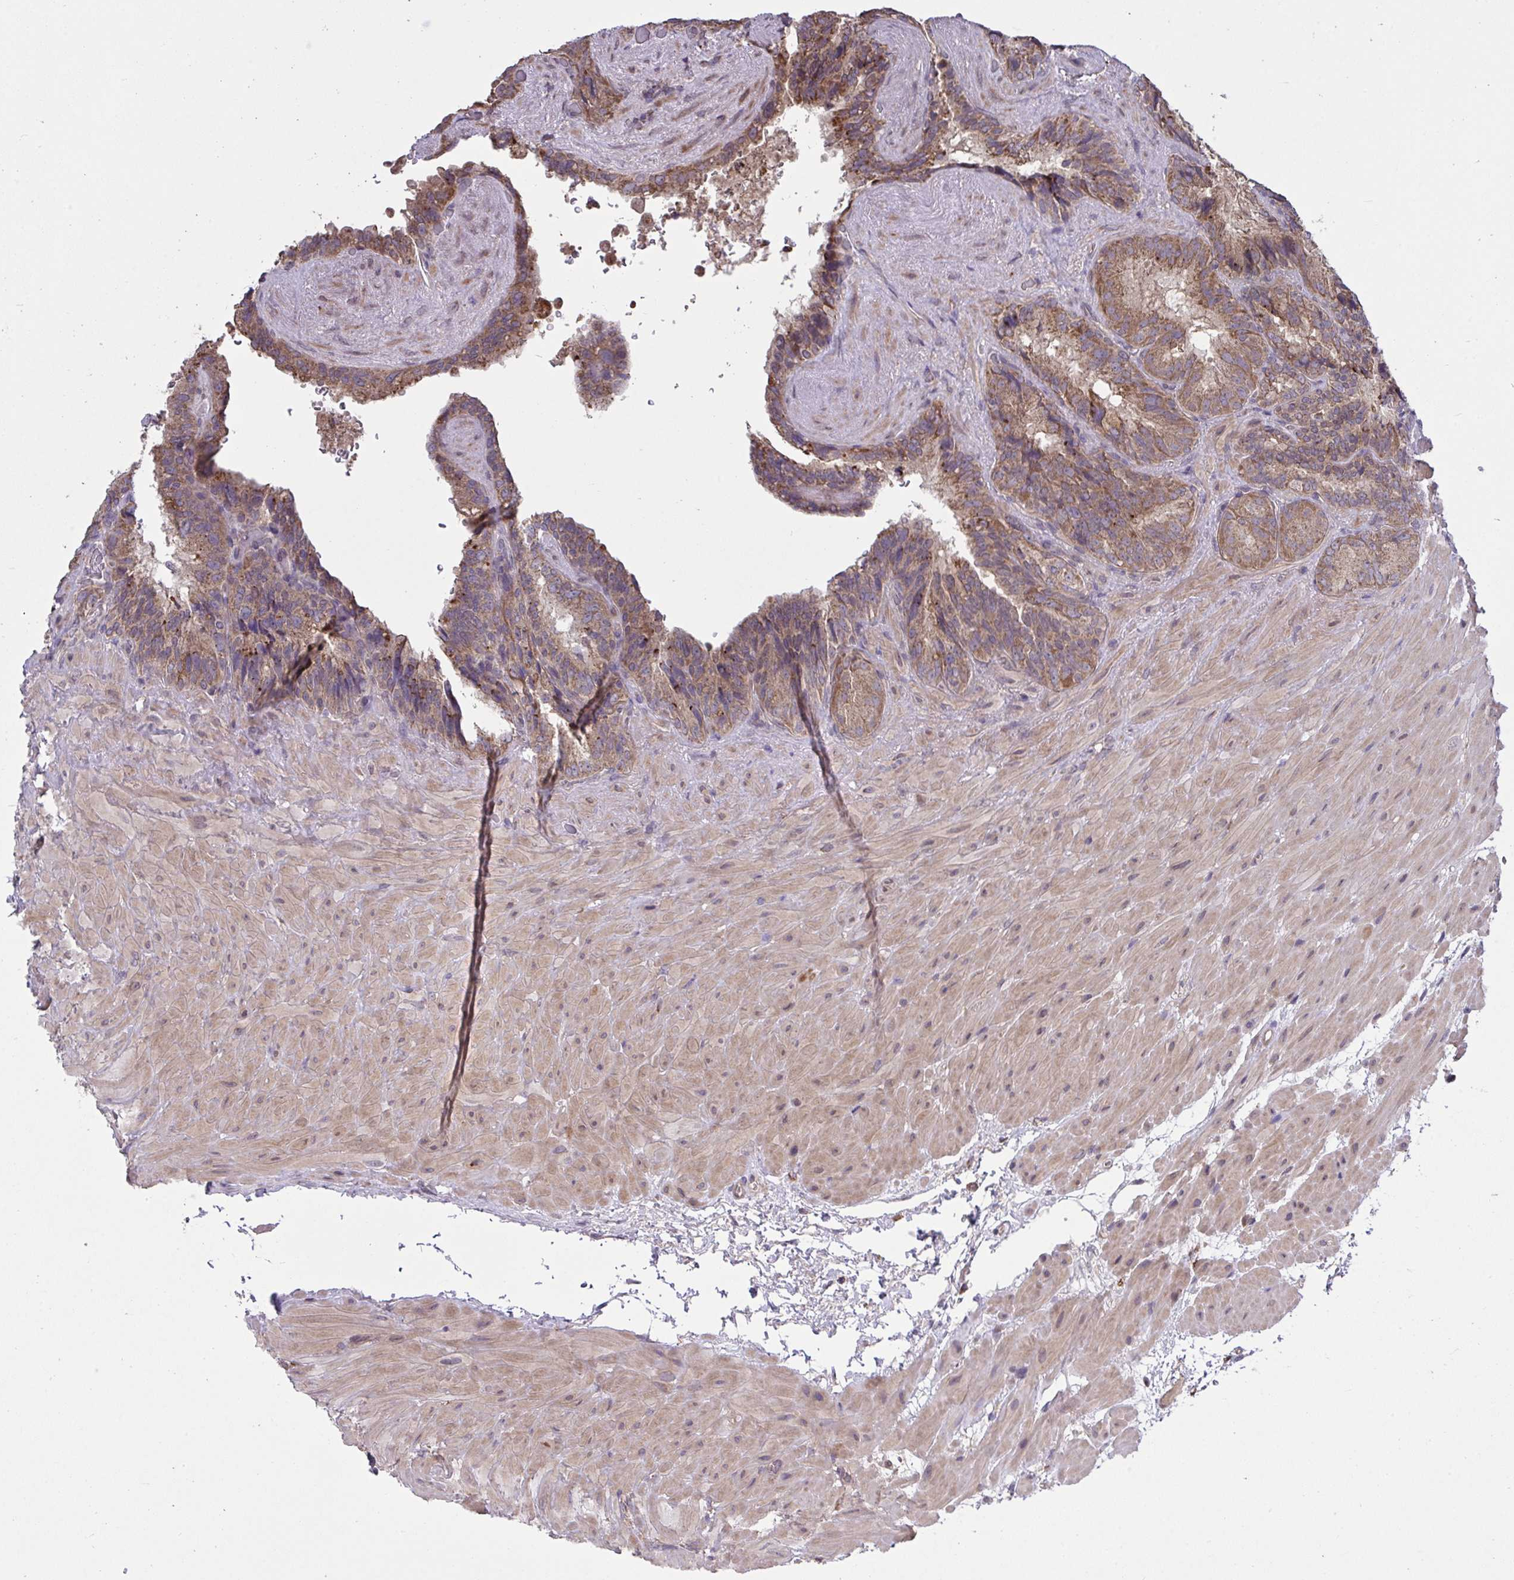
{"staining": {"intensity": "moderate", "quantity": ">75%", "location": "cytoplasmic/membranous"}, "tissue": "seminal vesicle", "cell_type": "Glandular cells", "image_type": "normal", "snomed": [{"axis": "morphology", "description": "Normal tissue, NOS"}, {"axis": "topography", "description": "Seminal veicle"}], "caption": "This is a histology image of immunohistochemistry staining of unremarkable seminal vesicle, which shows moderate positivity in the cytoplasmic/membranous of glandular cells.", "gene": "PPM1H", "patient": {"sex": "male", "age": 60}}